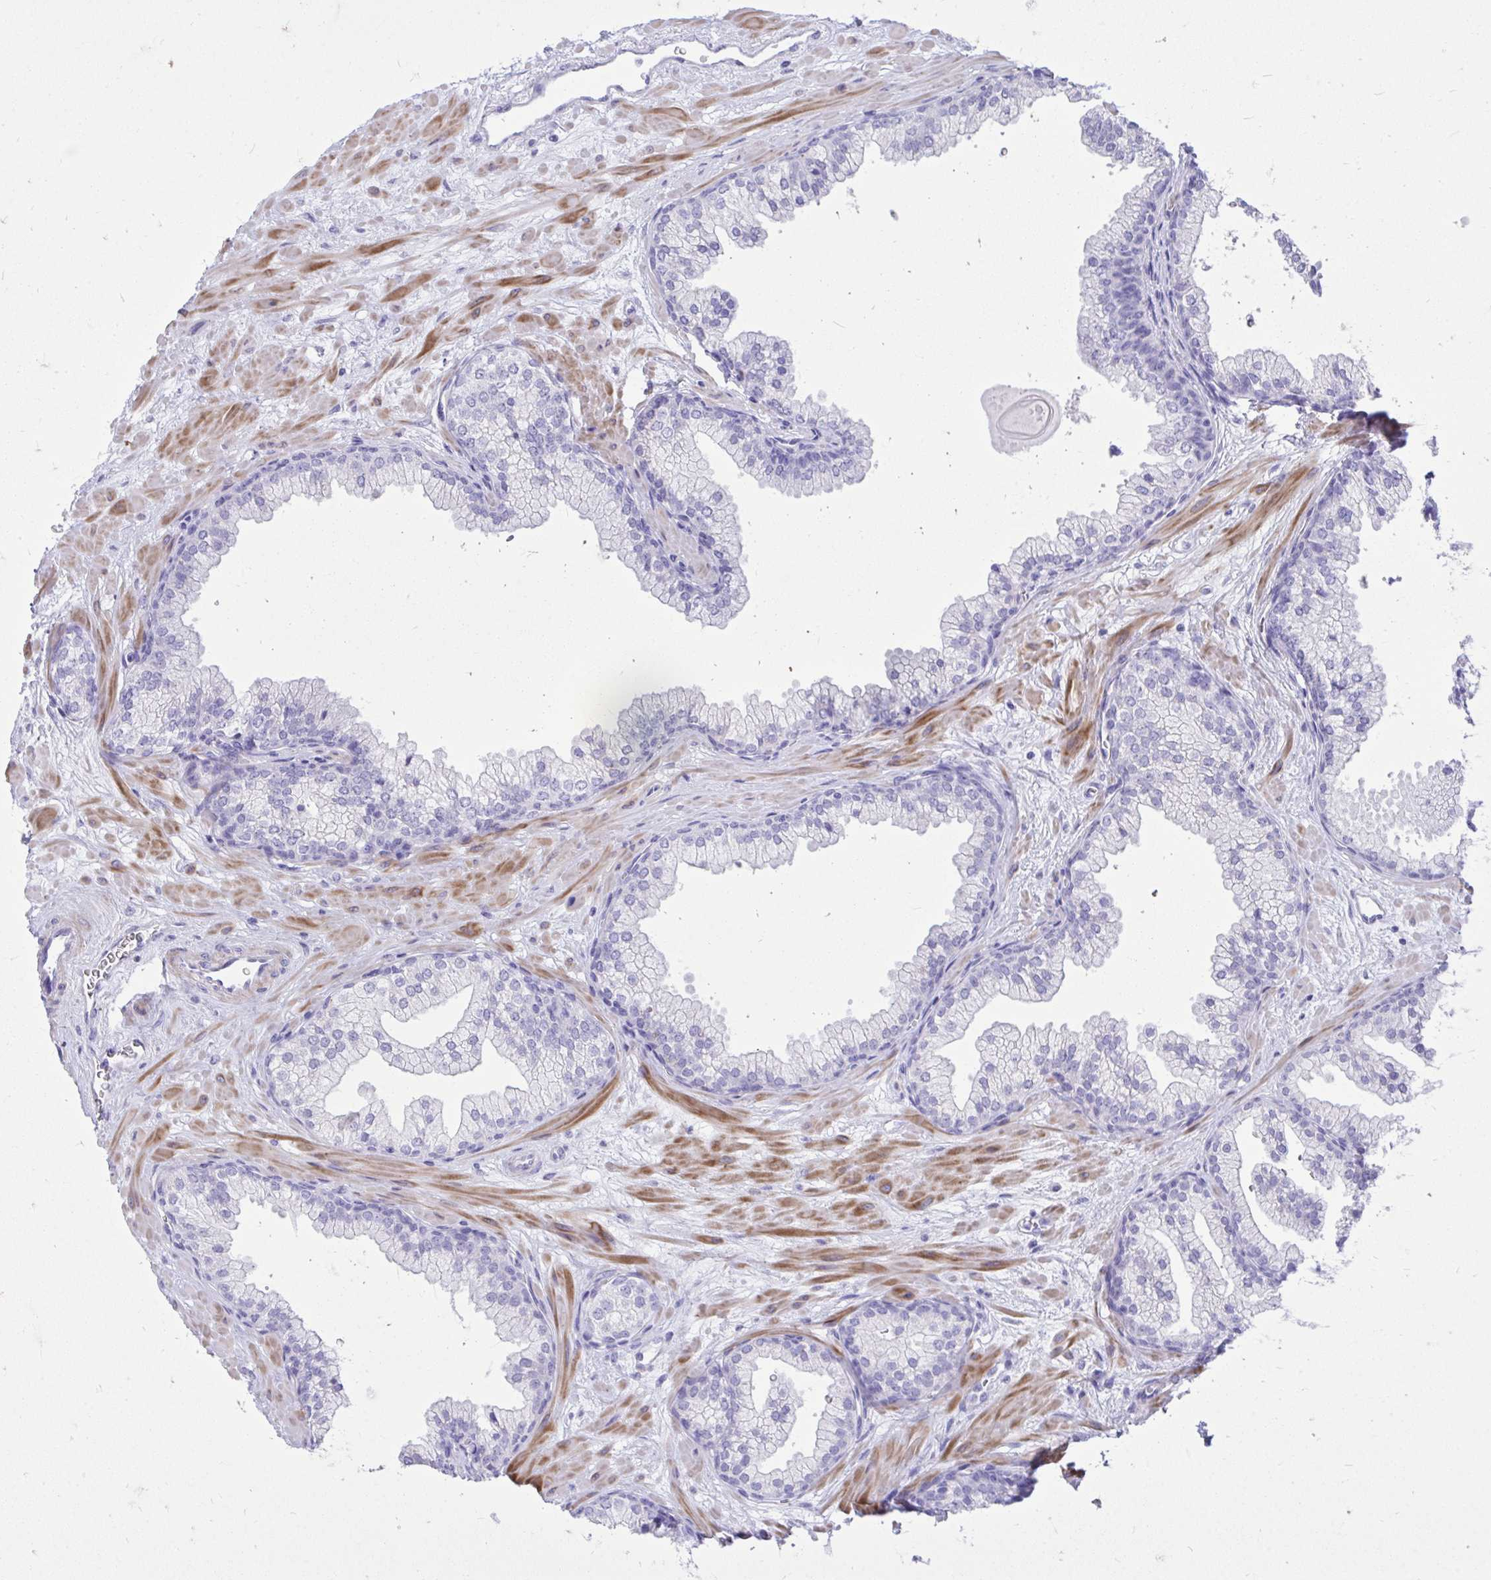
{"staining": {"intensity": "negative", "quantity": "none", "location": "none"}, "tissue": "prostate", "cell_type": "Glandular cells", "image_type": "normal", "snomed": [{"axis": "morphology", "description": "Normal tissue, NOS"}, {"axis": "topography", "description": "Prostate"}, {"axis": "topography", "description": "Peripheral nerve tissue"}], "caption": "Prostate stained for a protein using immunohistochemistry (IHC) reveals no positivity glandular cells.", "gene": "ANKDD1B", "patient": {"sex": "male", "age": 61}}